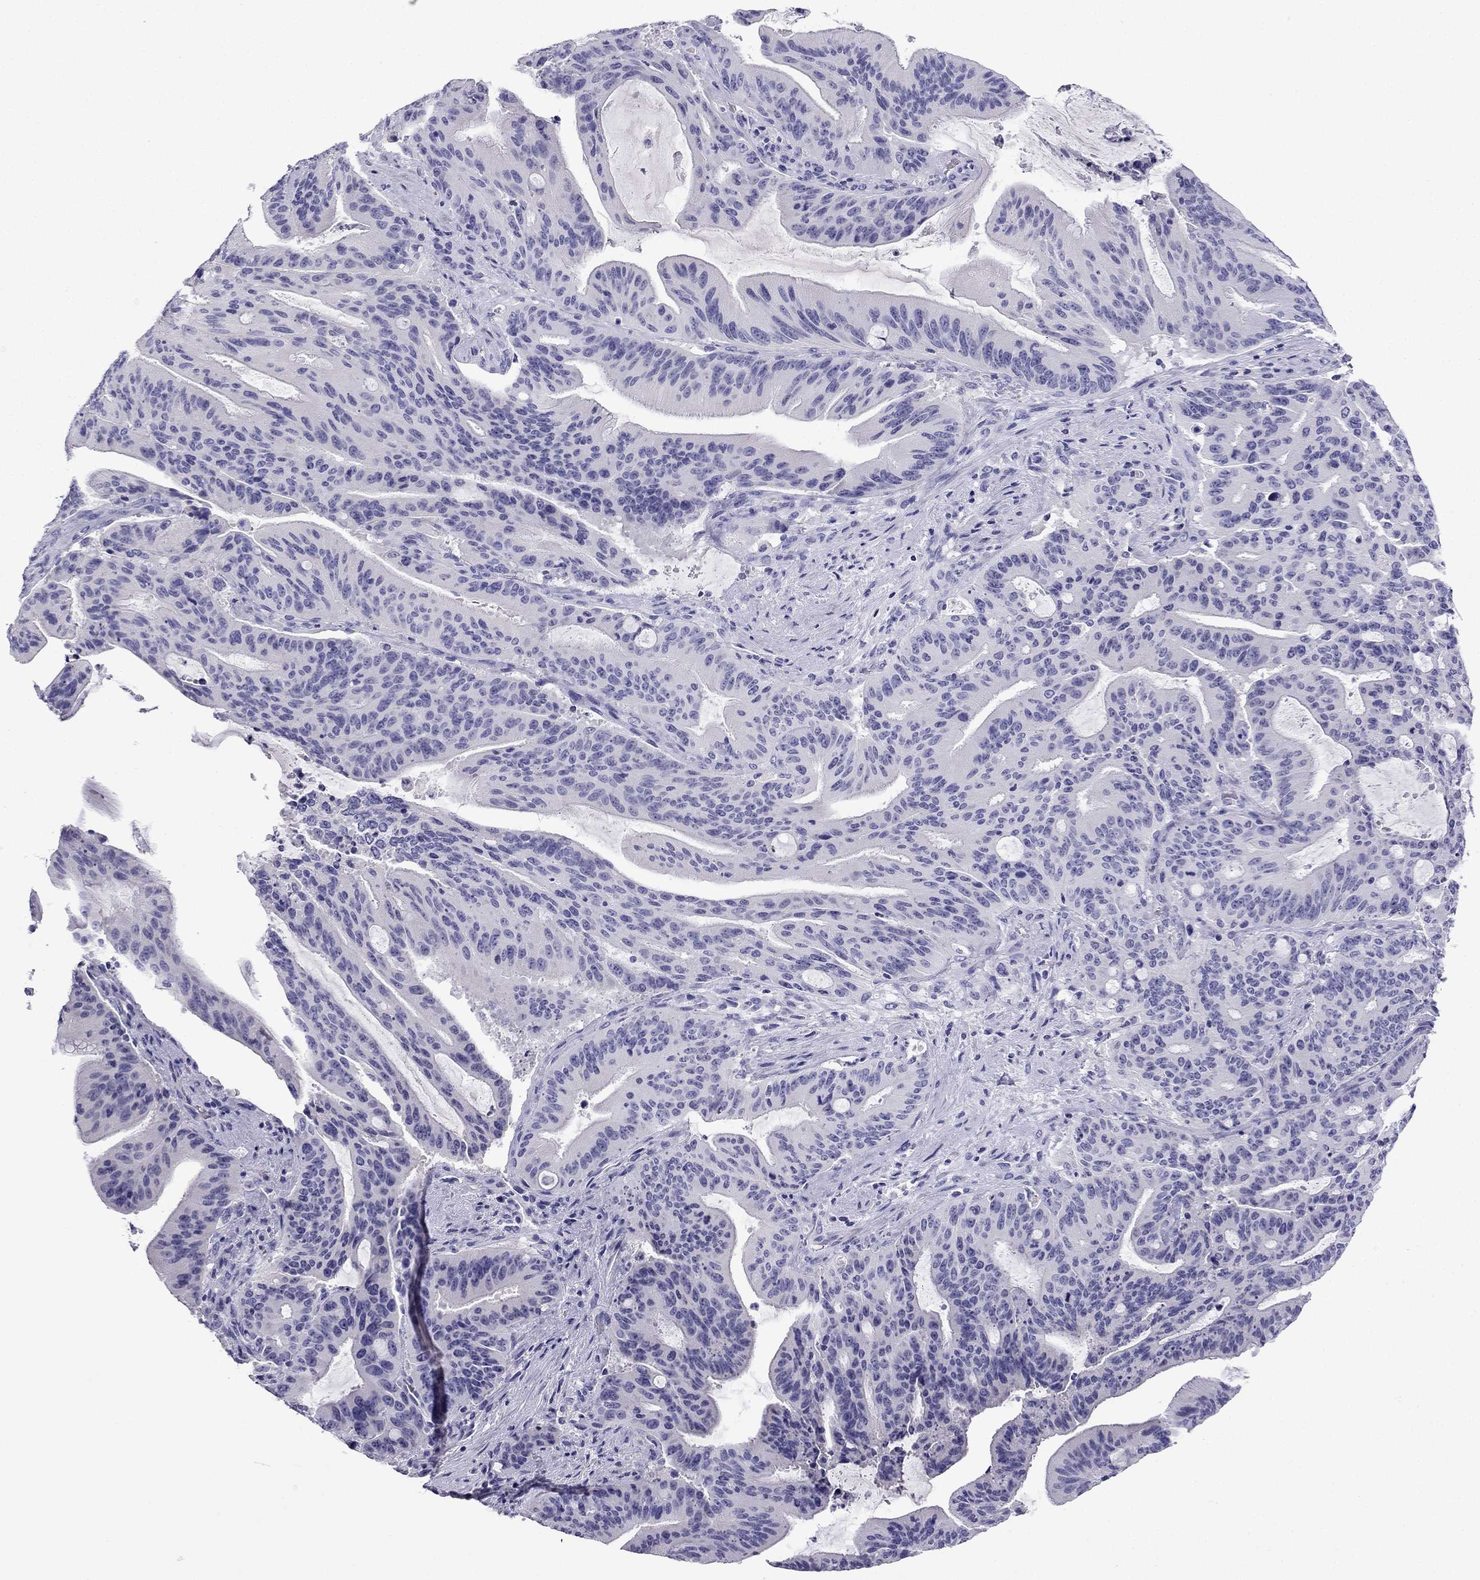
{"staining": {"intensity": "negative", "quantity": "none", "location": "none"}, "tissue": "liver cancer", "cell_type": "Tumor cells", "image_type": "cancer", "snomed": [{"axis": "morphology", "description": "Cholangiocarcinoma"}, {"axis": "topography", "description": "Liver"}], "caption": "This is a histopathology image of immunohistochemistry (IHC) staining of liver cholangiocarcinoma, which shows no positivity in tumor cells. (DAB (3,3'-diaminobenzidine) immunohistochemistry, high magnification).", "gene": "NPTX1", "patient": {"sex": "female", "age": 73}}